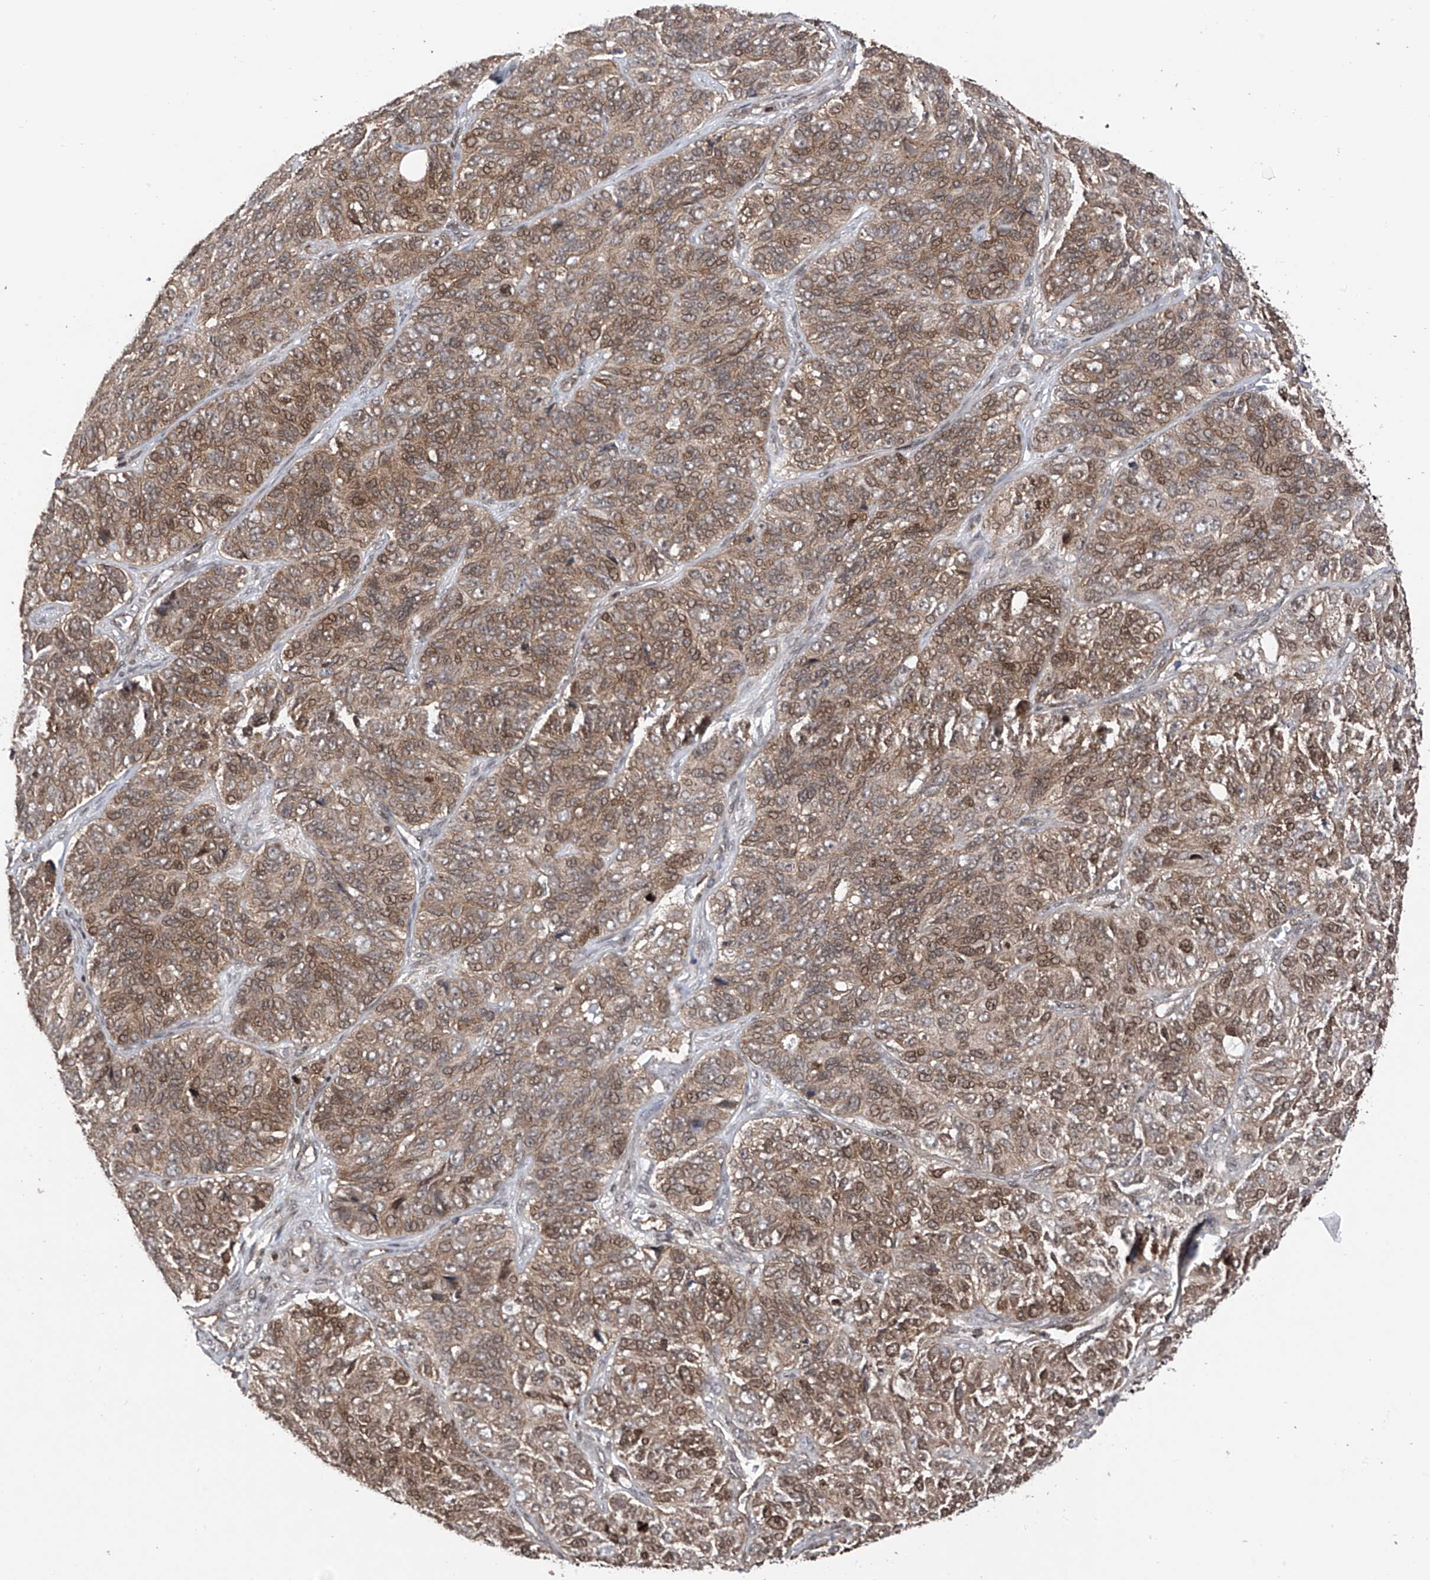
{"staining": {"intensity": "weak", "quantity": ">75%", "location": "cytoplasmic/membranous,nuclear"}, "tissue": "ovarian cancer", "cell_type": "Tumor cells", "image_type": "cancer", "snomed": [{"axis": "morphology", "description": "Carcinoma, endometroid"}, {"axis": "topography", "description": "Ovary"}], "caption": "Endometroid carcinoma (ovarian) tissue displays weak cytoplasmic/membranous and nuclear staining in about >75% of tumor cells, visualized by immunohistochemistry.", "gene": "DNAJC9", "patient": {"sex": "female", "age": 51}}